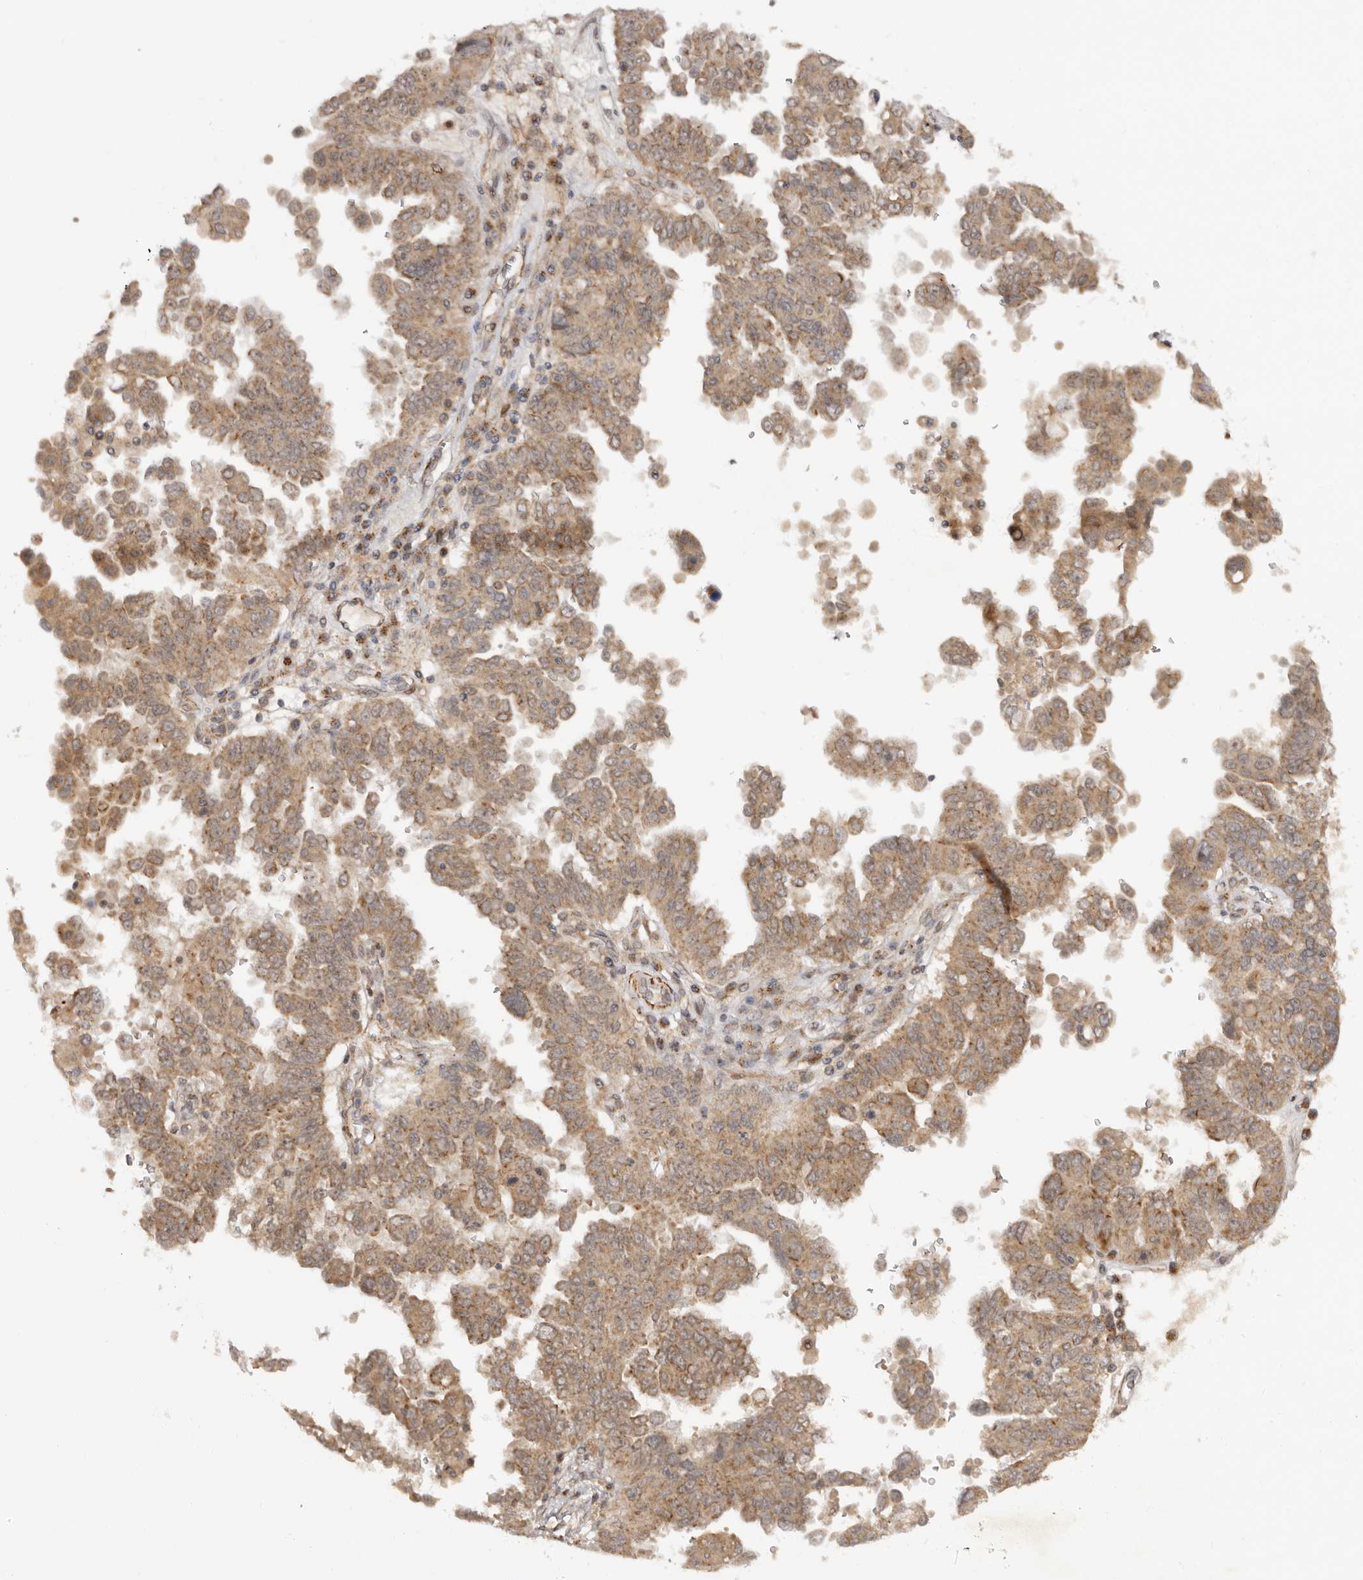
{"staining": {"intensity": "moderate", "quantity": ">75%", "location": "cytoplasmic/membranous"}, "tissue": "ovarian cancer", "cell_type": "Tumor cells", "image_type": "cancer", "snomed": [{"axis": "morphology", "description": "Carcinoma, endometroid"}, {"axis": "topography", "description": "Ovary"}], "caption": "Protein staining by immunohistochemistry reveals moderate cytoplasmic/membranous expression in about >75% of tumor cells in ovarian endometroid carcinoma. (DAB = brown stain, brightfield microscopy at high magnification).", "gene": "MICAL2", "patient": {"sex": "female", "age": 62}}